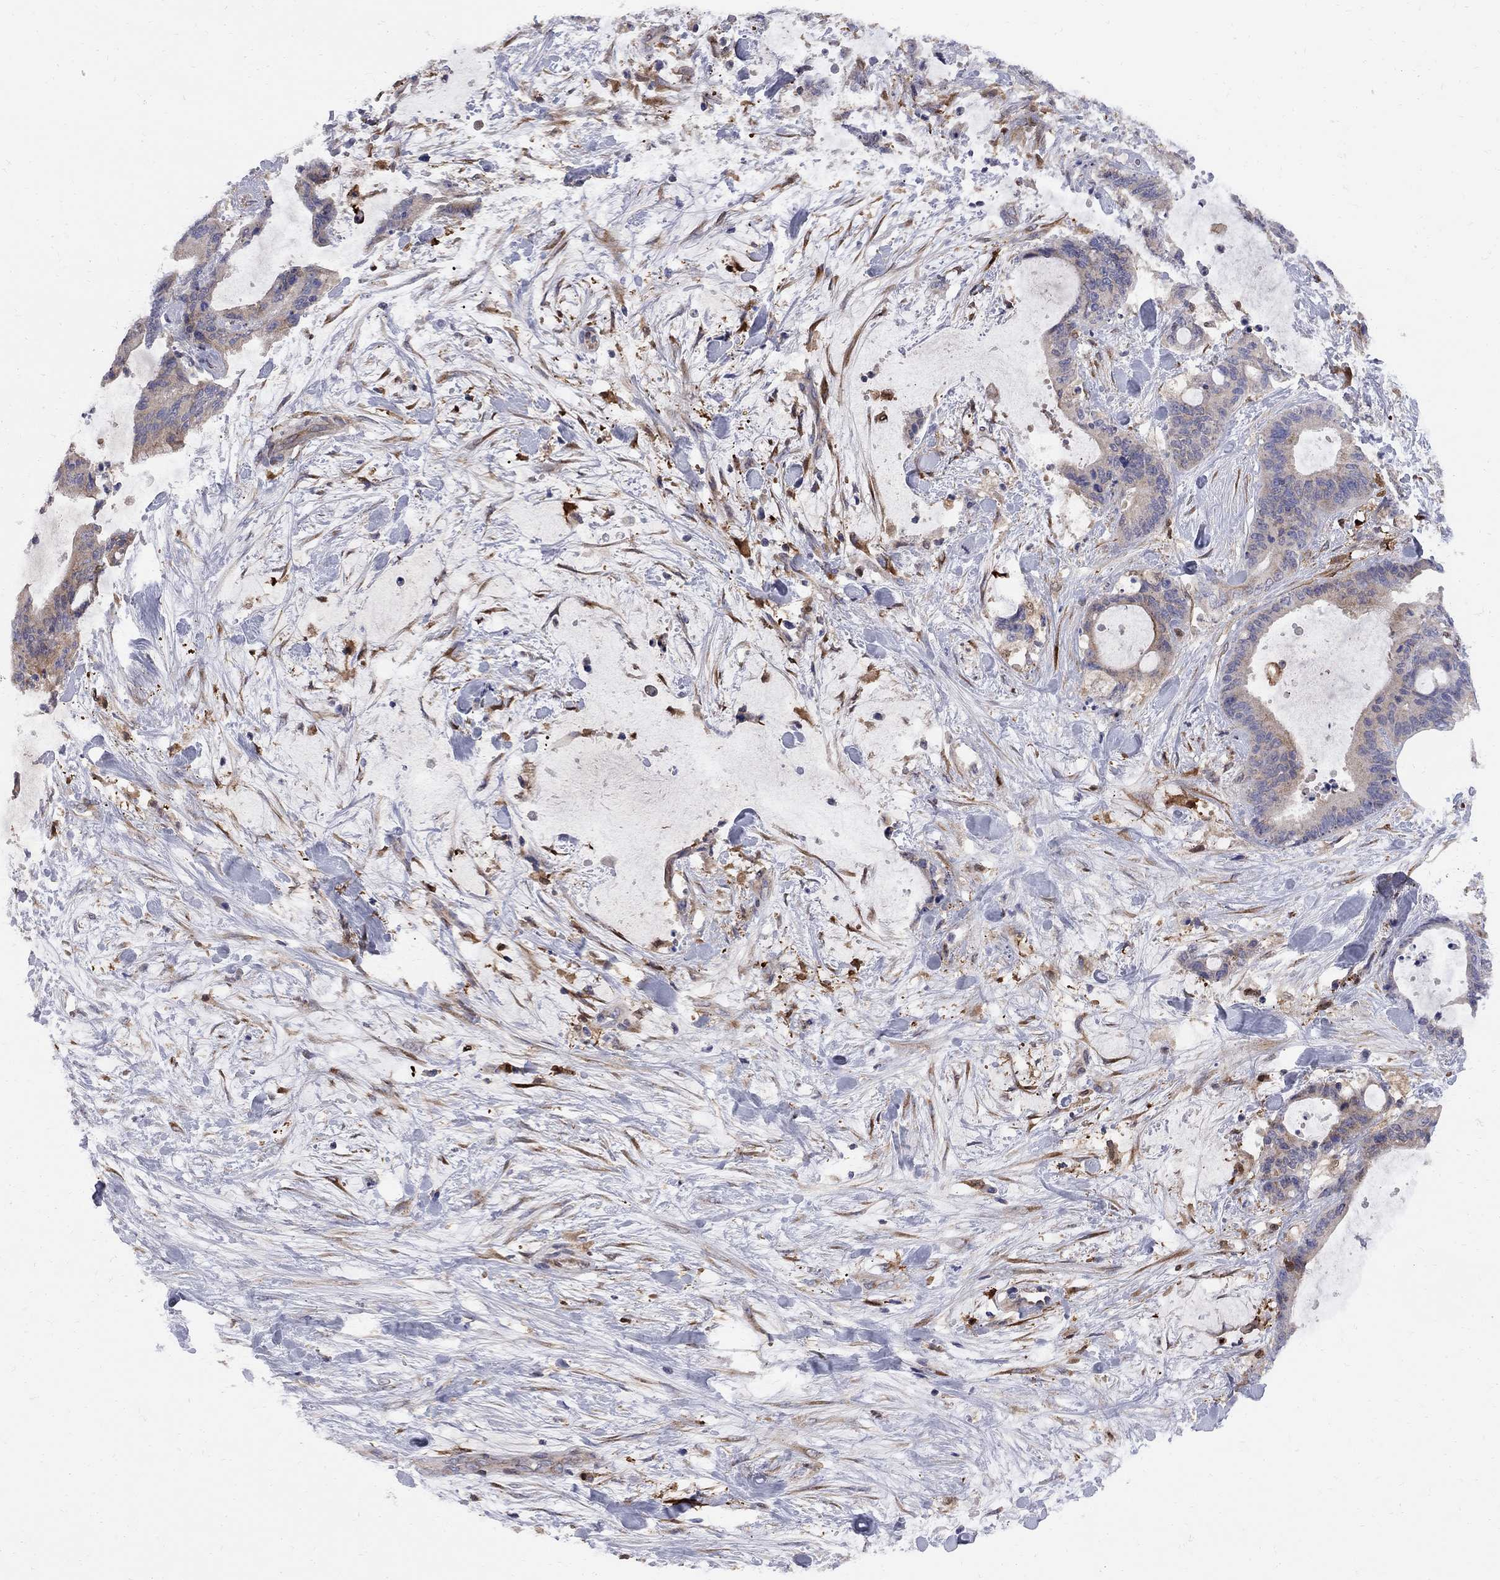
{"staining": {"intensity": "weak", "quantity": "<25%", "location": "cytoplasmic/membranous"}, "tissue": "liver cancer", "cell_type": "Tumor cells", "image_type": "cancer", "snomed": [{"axis": "morphology", "description": "Cholangiocarcinoma"}, {"axis": "topography", "description": "Liver"}], "caption": "Immunohistochemistry of liver cancer (cholangiocarcinoma) displays no positivity in tumor cells.", "gene": "MTHFR", "patient": {"sex": "female", "age": 73}}